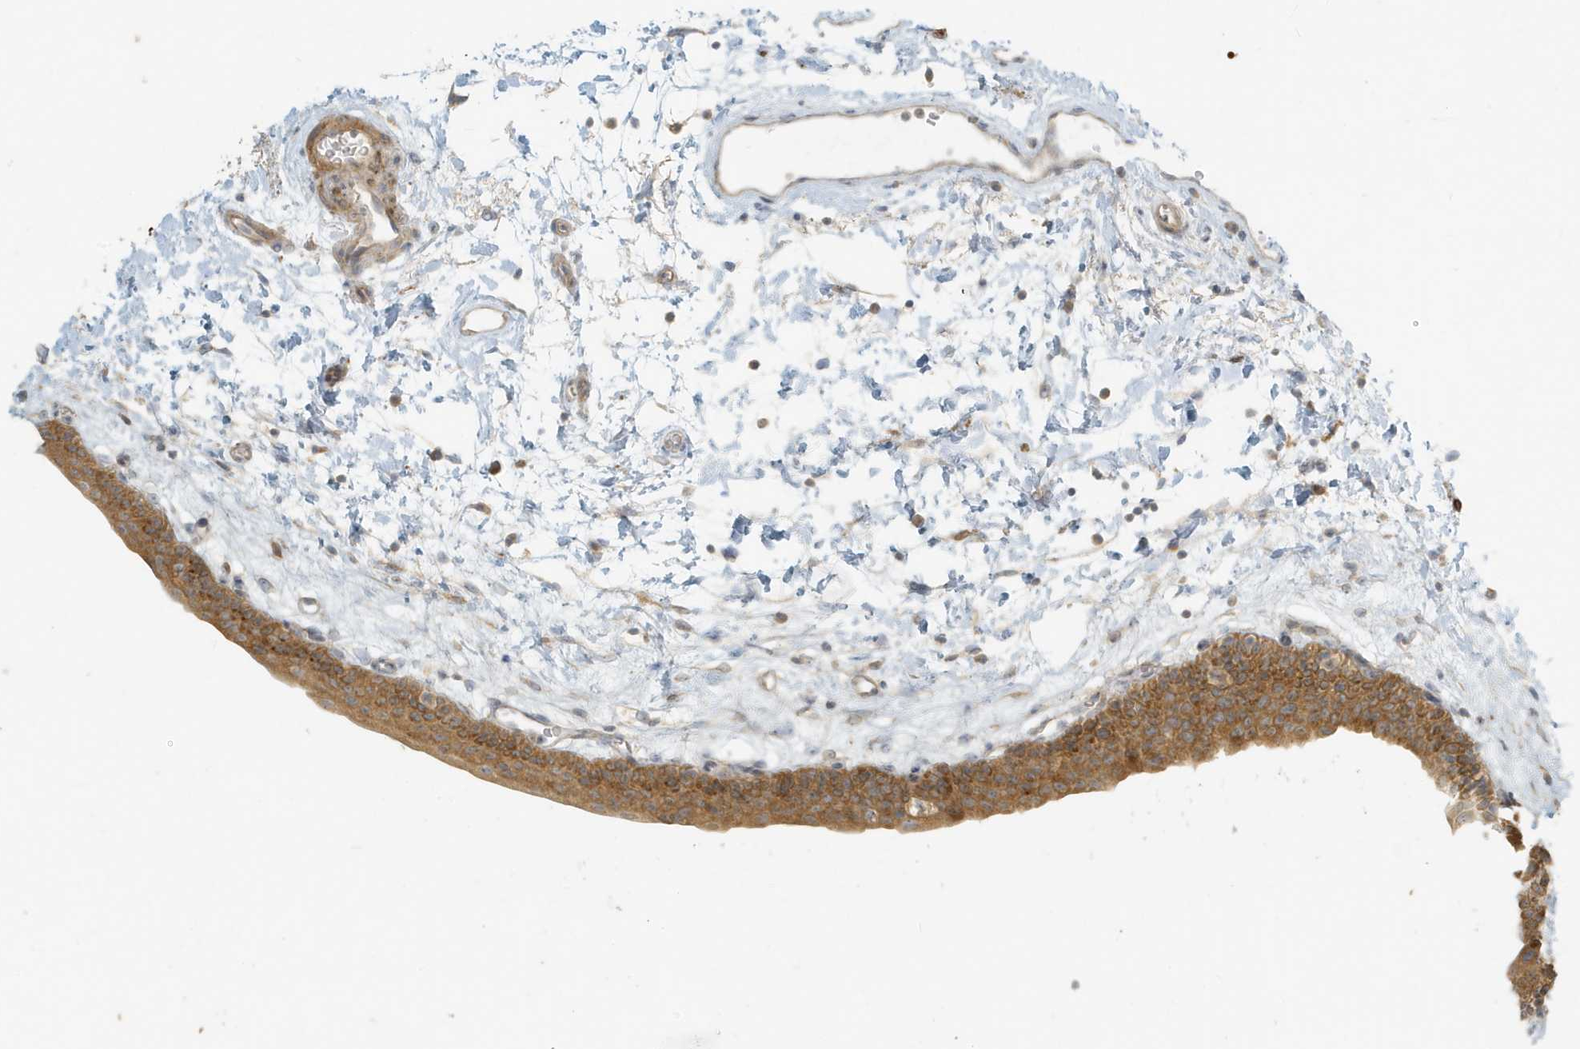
{"staining": {"intensity": "moderate", "quantity": ">75%", "location": "cytoplasmic/membranous"}, "tissue": "urinary bladder", "cell_type": "Urothelial cells", "image_type": "normal", "snomed": [{"axis": "morphology", "description": "Normal tissue, NOS"}, {"axis": "topography", "description": "Urinary bladder"}], "caption": "Urothelial cells reveal moderate cytoplasmic/membranous staining in about >75% of cells in unremarkable urinary bladder.", "gene": "MCOLN1", "patient": {"sex": "male", "age": 83}}